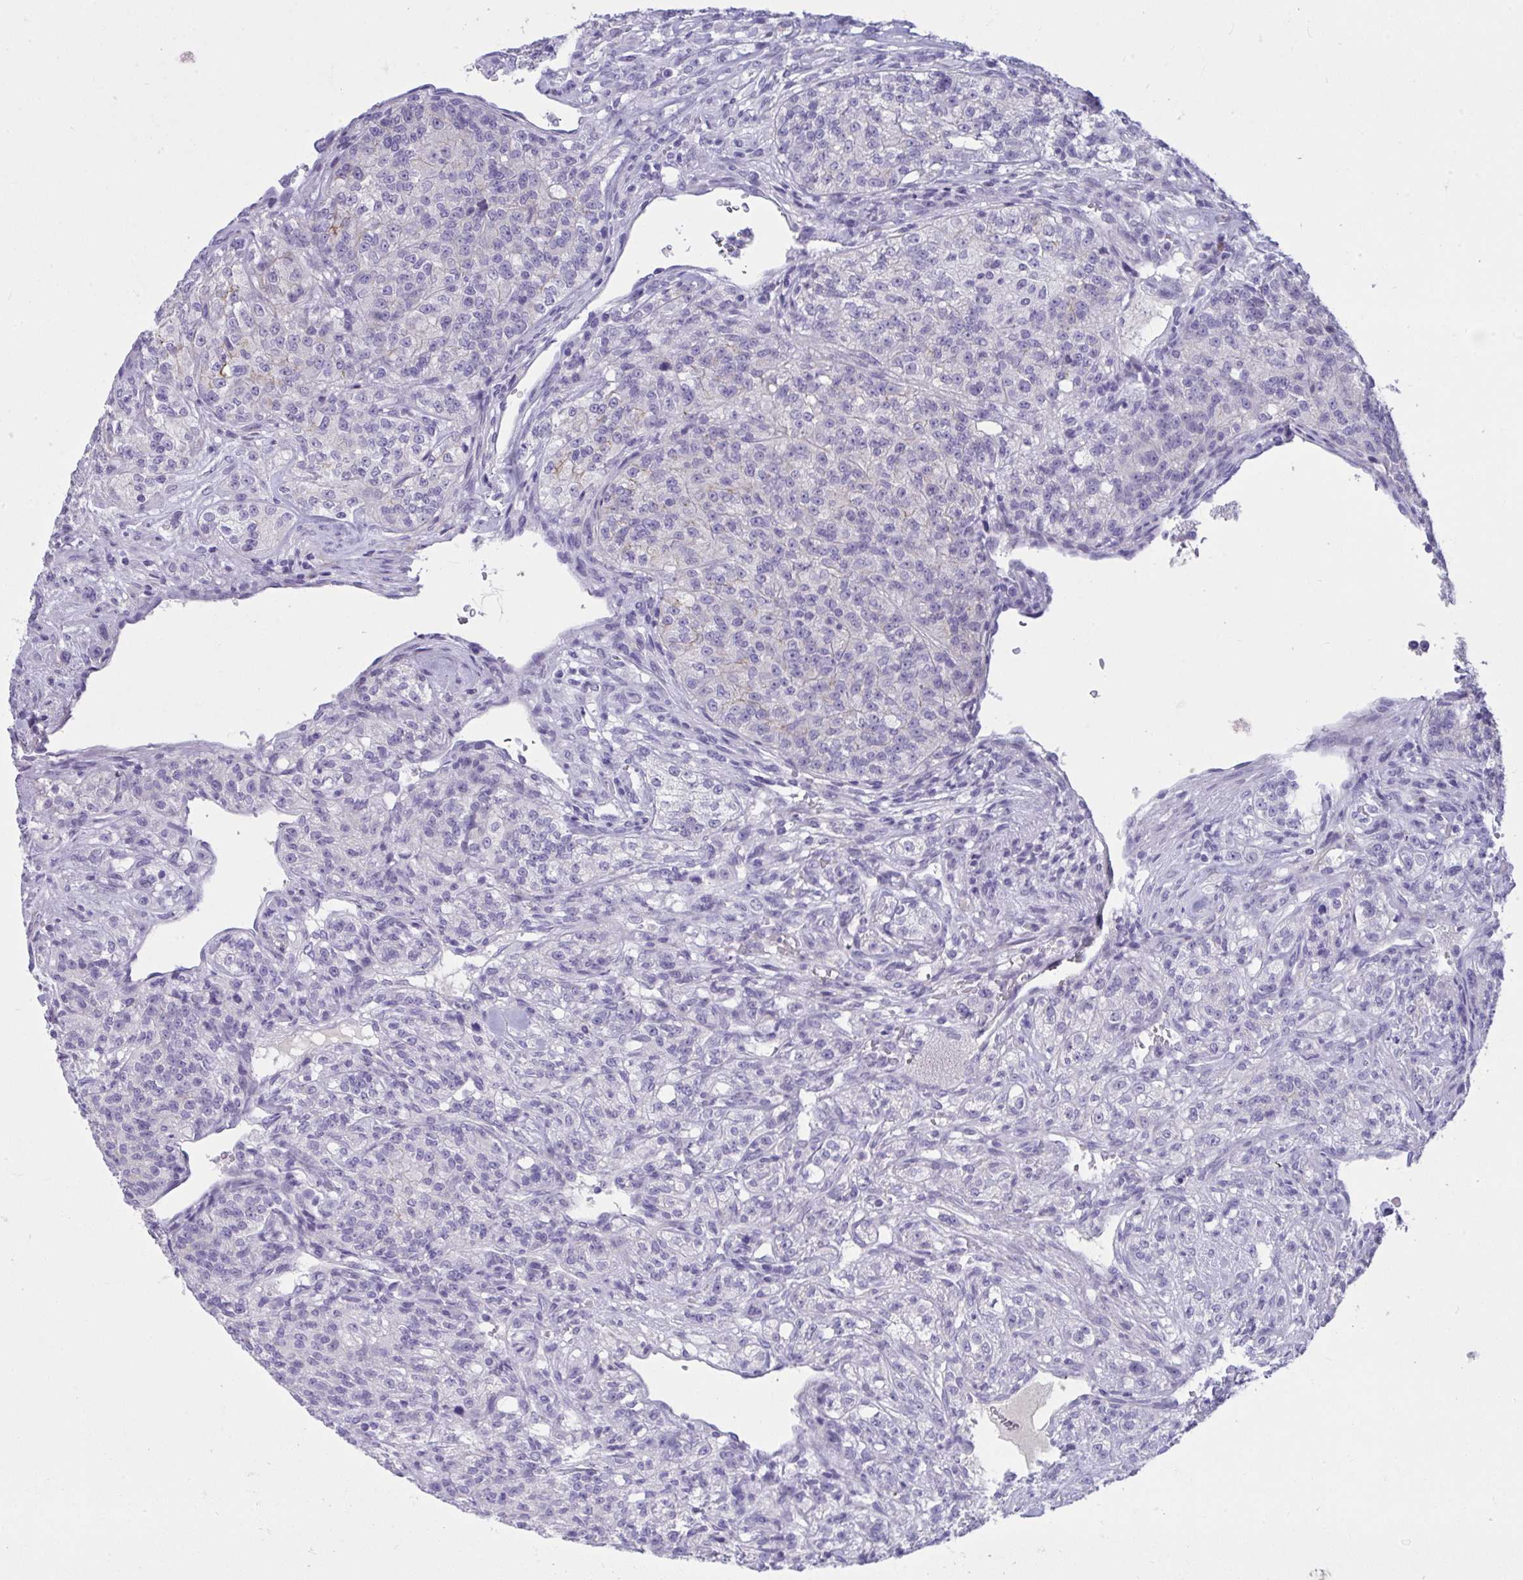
{"staining": {"intensity": "negative", "quantity": "none", "location": "none"}, "tissue": "renal cancer", "cell_type": "Tumor cells", "image_type": "cancer", "snomed": [{"axis": "morphology", "description": "Adenocarcinoma, NOS"}, {"axis": "topography", "description": "Kidney"}], "caption": "DAB (3,3'-diaminobenzidine) immunohistochemical staining of renal cancer demonstrates no significant expression in tumor cells. (IHC, brightfield microscopy, high magnification).", "gene": "PIGZ", "patient": {"sex": "female", "age": 63}}